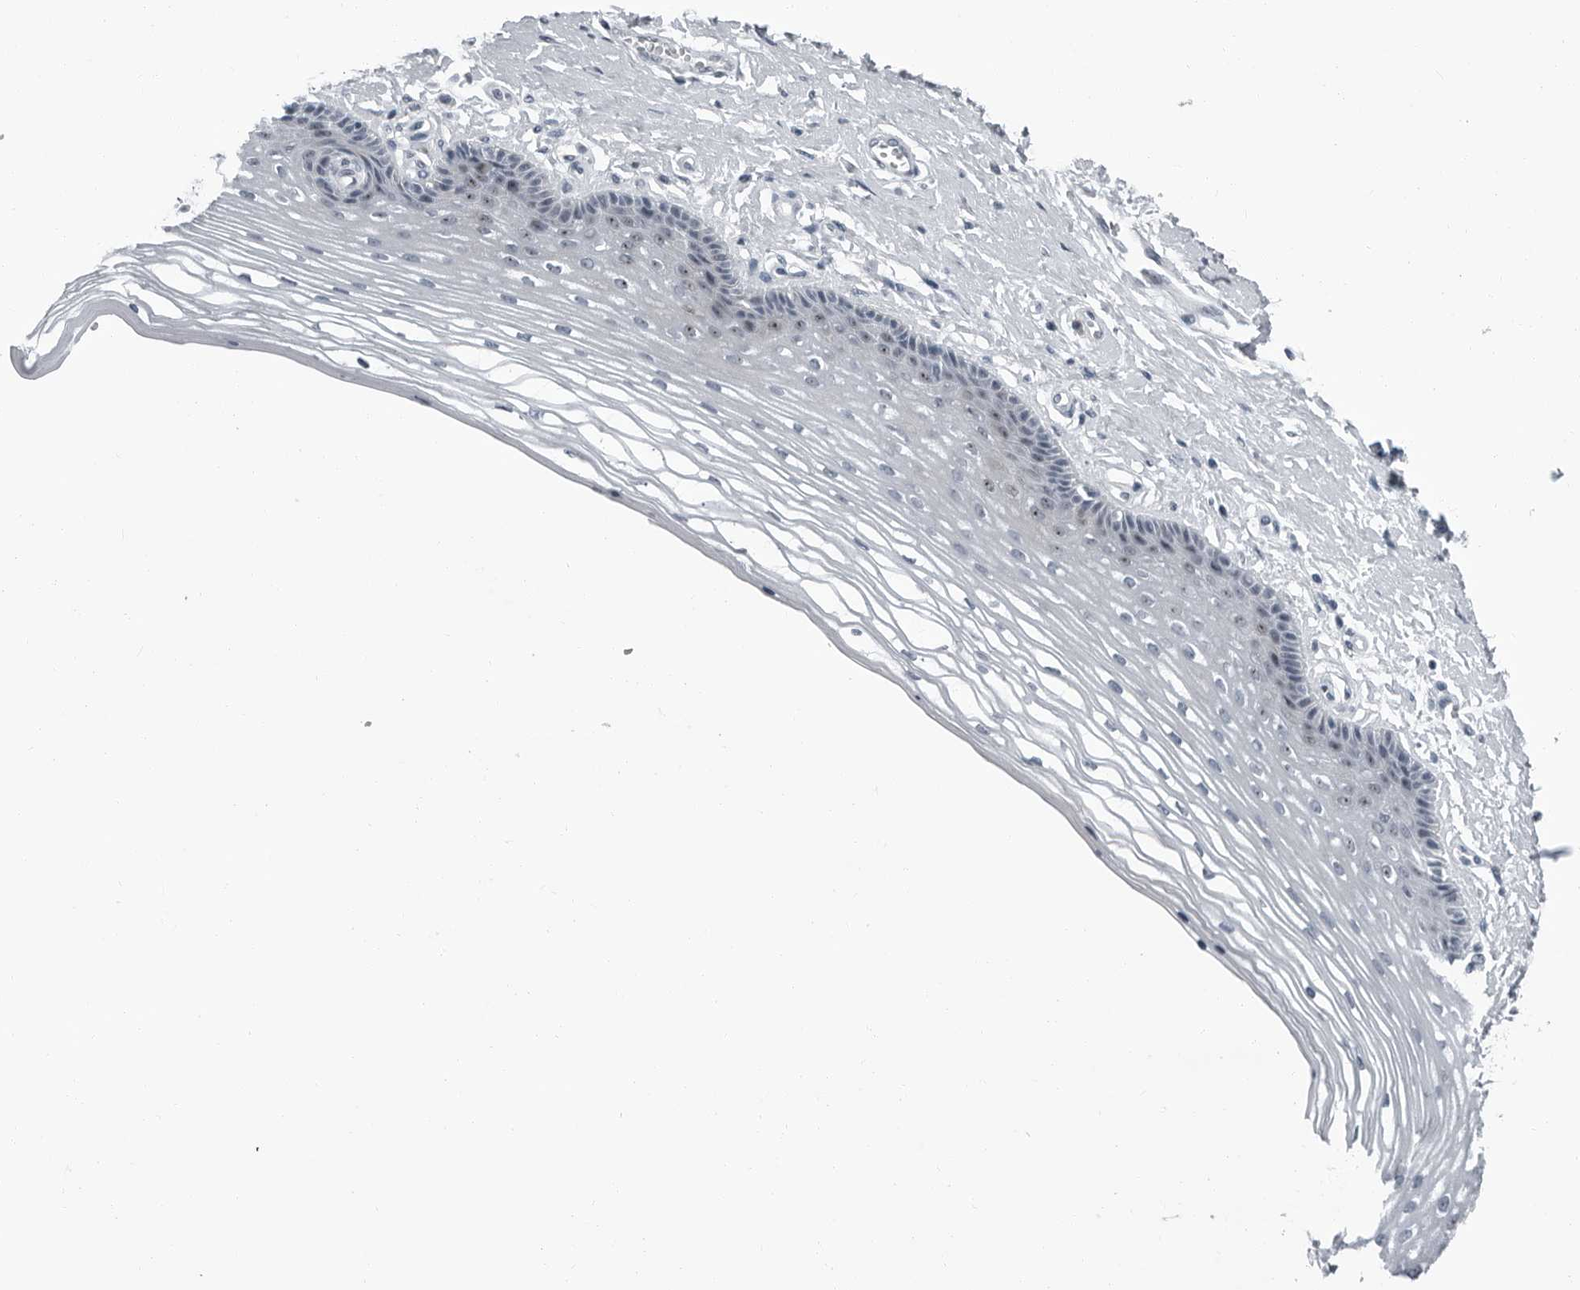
{"staining": {"intensity": "moderate", "quantity": "<25%", "location": "nuclear"}, "tissue": "vagina", "cell_type": "Squamous epithelial cells", "image_type": "normal", "snomed": [{"axis": "morphology", "description": "Normal tissue, NOS"}, {"axis": "topography", "description": "Vagina"}], "caption": "A histopathology image of human vagina stained for a protein demonstrates moderate nuclear brown staining in squamous epithelial cells. The staining was performed using DAB to visualize the protein expression in brown, while the nuclei were stained in blue with hematoxylin (Magnification: 20x).", "gene": "PDCD11", "patient": {"sex": "female", "age": 46}}